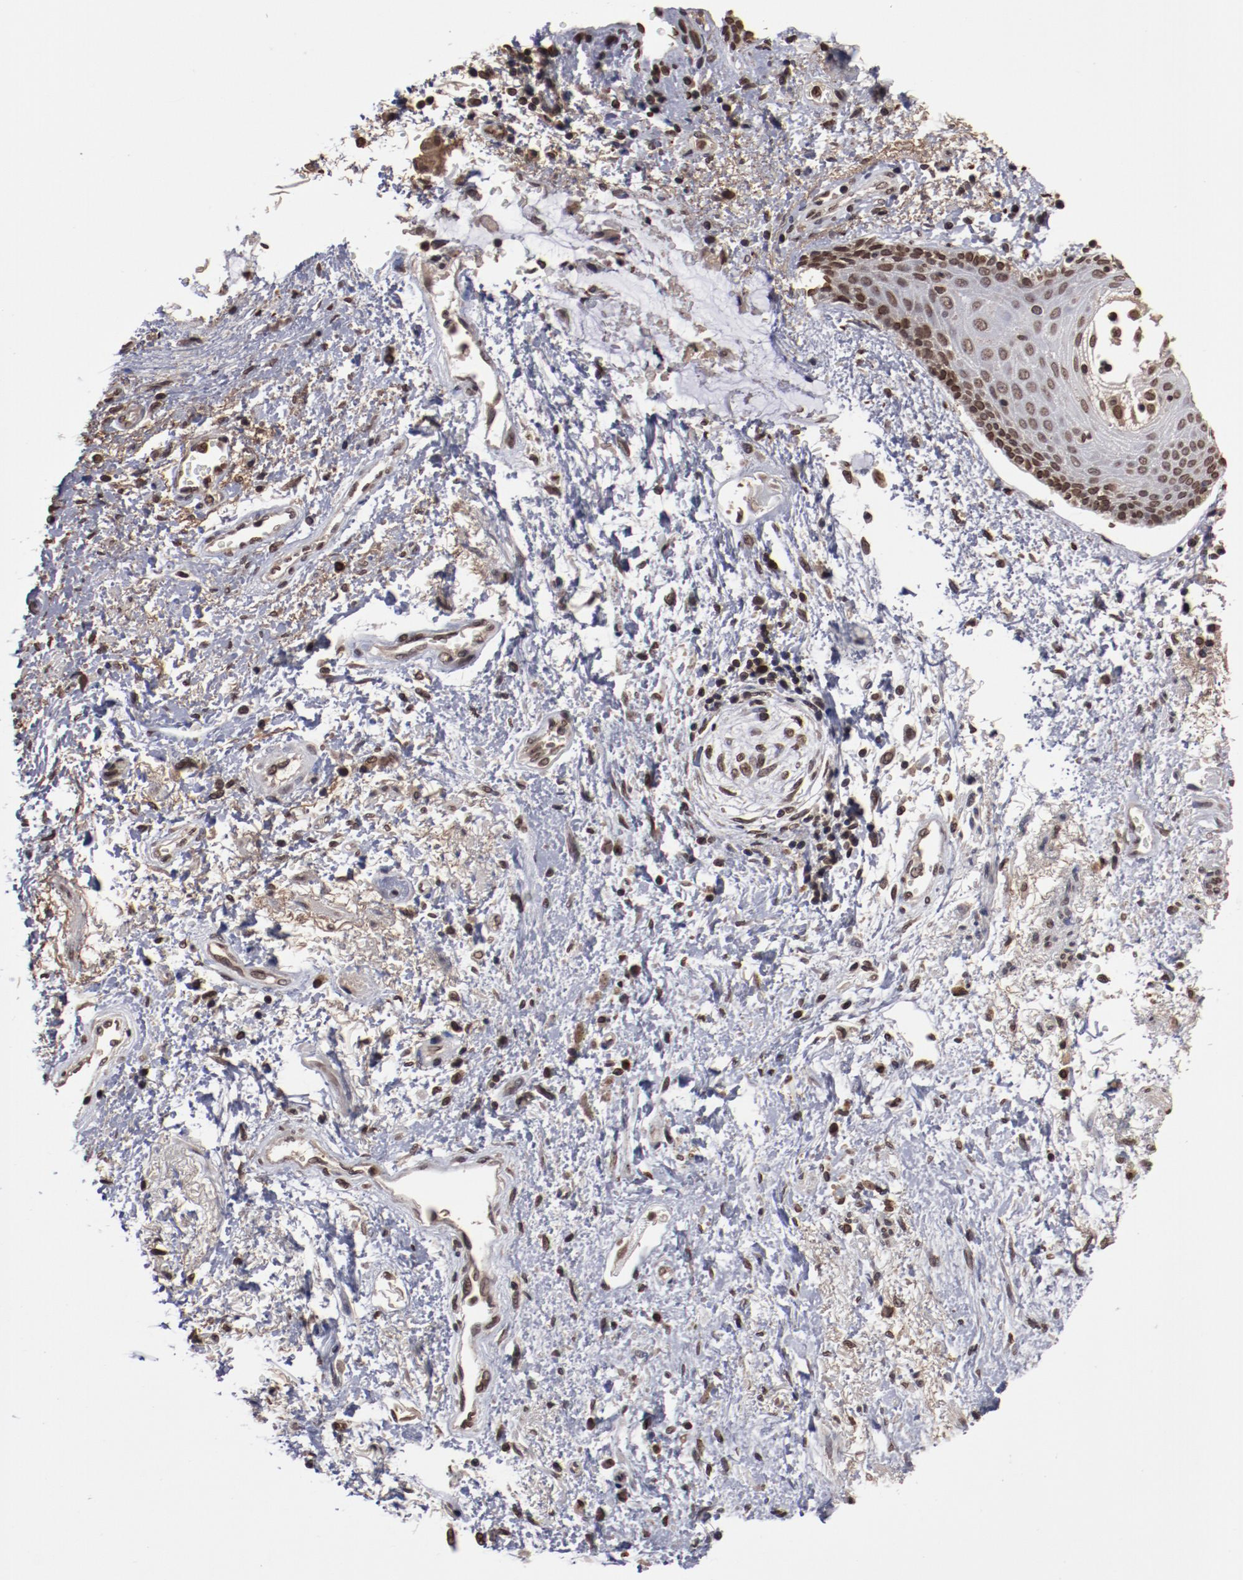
{"staining": {"intensity": "moderate", "quantity": ">75%", "location": "nuclear"}, "tissue": "skin", "cell_type": "Epidermal cells", "image_type": "normal", "snomed": [{"axis": "morphology", "description": "Normal tissue, NOS"}, {"axis": "topography", "description": "Anal"}], "caption": "This photomicrograph exhibits immunohistochemistry staining of normal skin, with medium moderate nuclear expression in approximately >75% of epidermal cells.", "gene": "AKT1", "patient": {"sex": "female", "age": 46}}